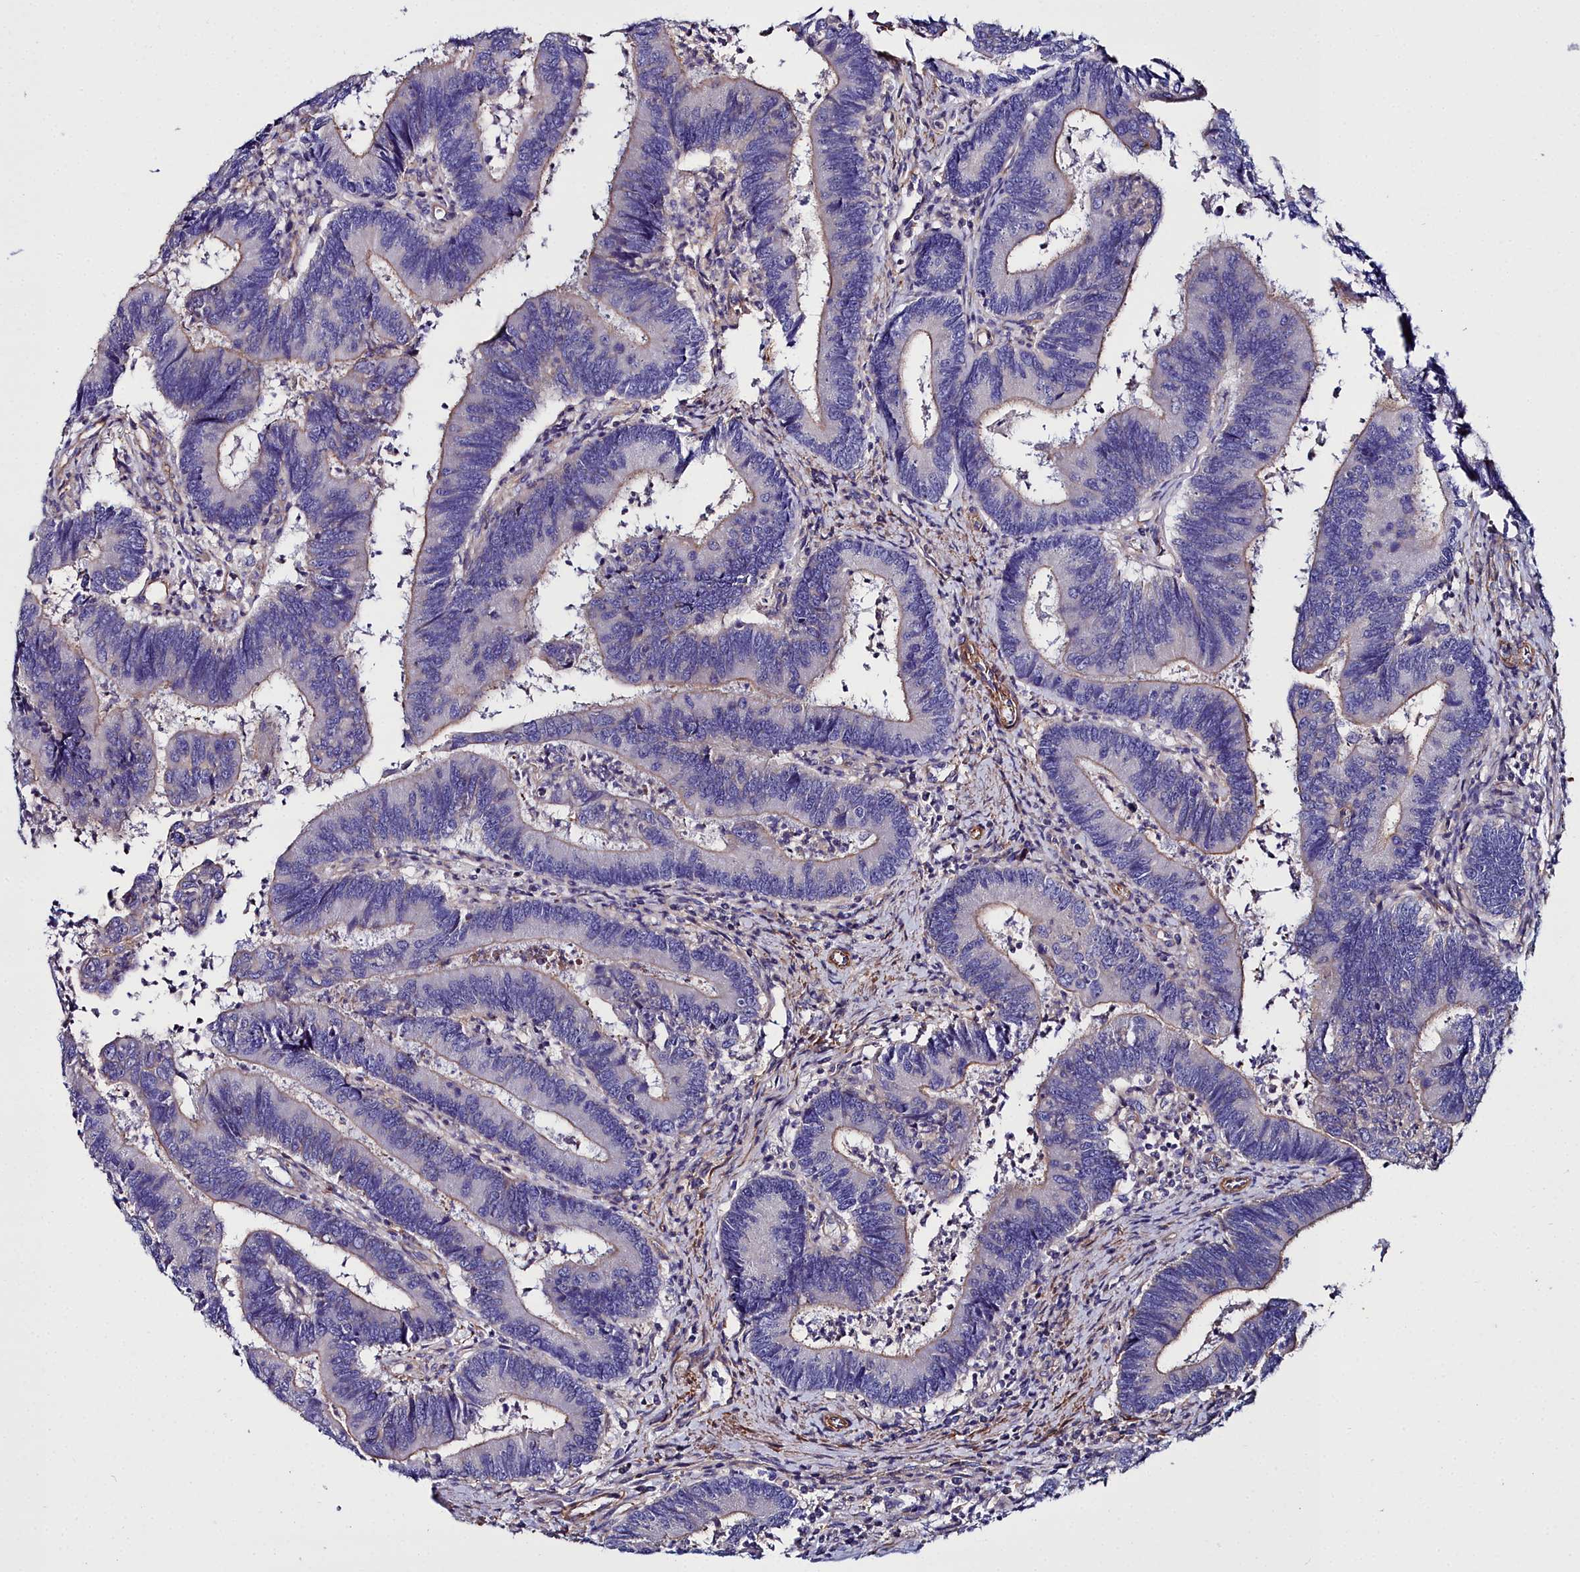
{"staining": {"intensity": "weak", "quantity": "25%-75%", "location": "cytoplasmic/membranous"}, "tissue": "colorectal cancer", "cell_type": "Tumor cells", "image_type": "cancer", "snomed": [{"axis": "morphology", "description": "Adenocarcinoma, NOS"}, {"axis": "topography", "description": "Colon"}], "caption": "Immunohistochemistry staining of colorectal cancer (adenocarcinoma), which displays low levels of weak cytoplasmic/membranous staining in about 25%-75% of tumor cells indicating weak cytoplasmic/membranous protein staining. The staining was performed using DAB (3,3'-diaminobenzidine) (brown) for protein detection and nuclei were counterstained in hematoxylin (blue).", "gene": "FADS3", "patient": {"sex": "female", "age": 67}}